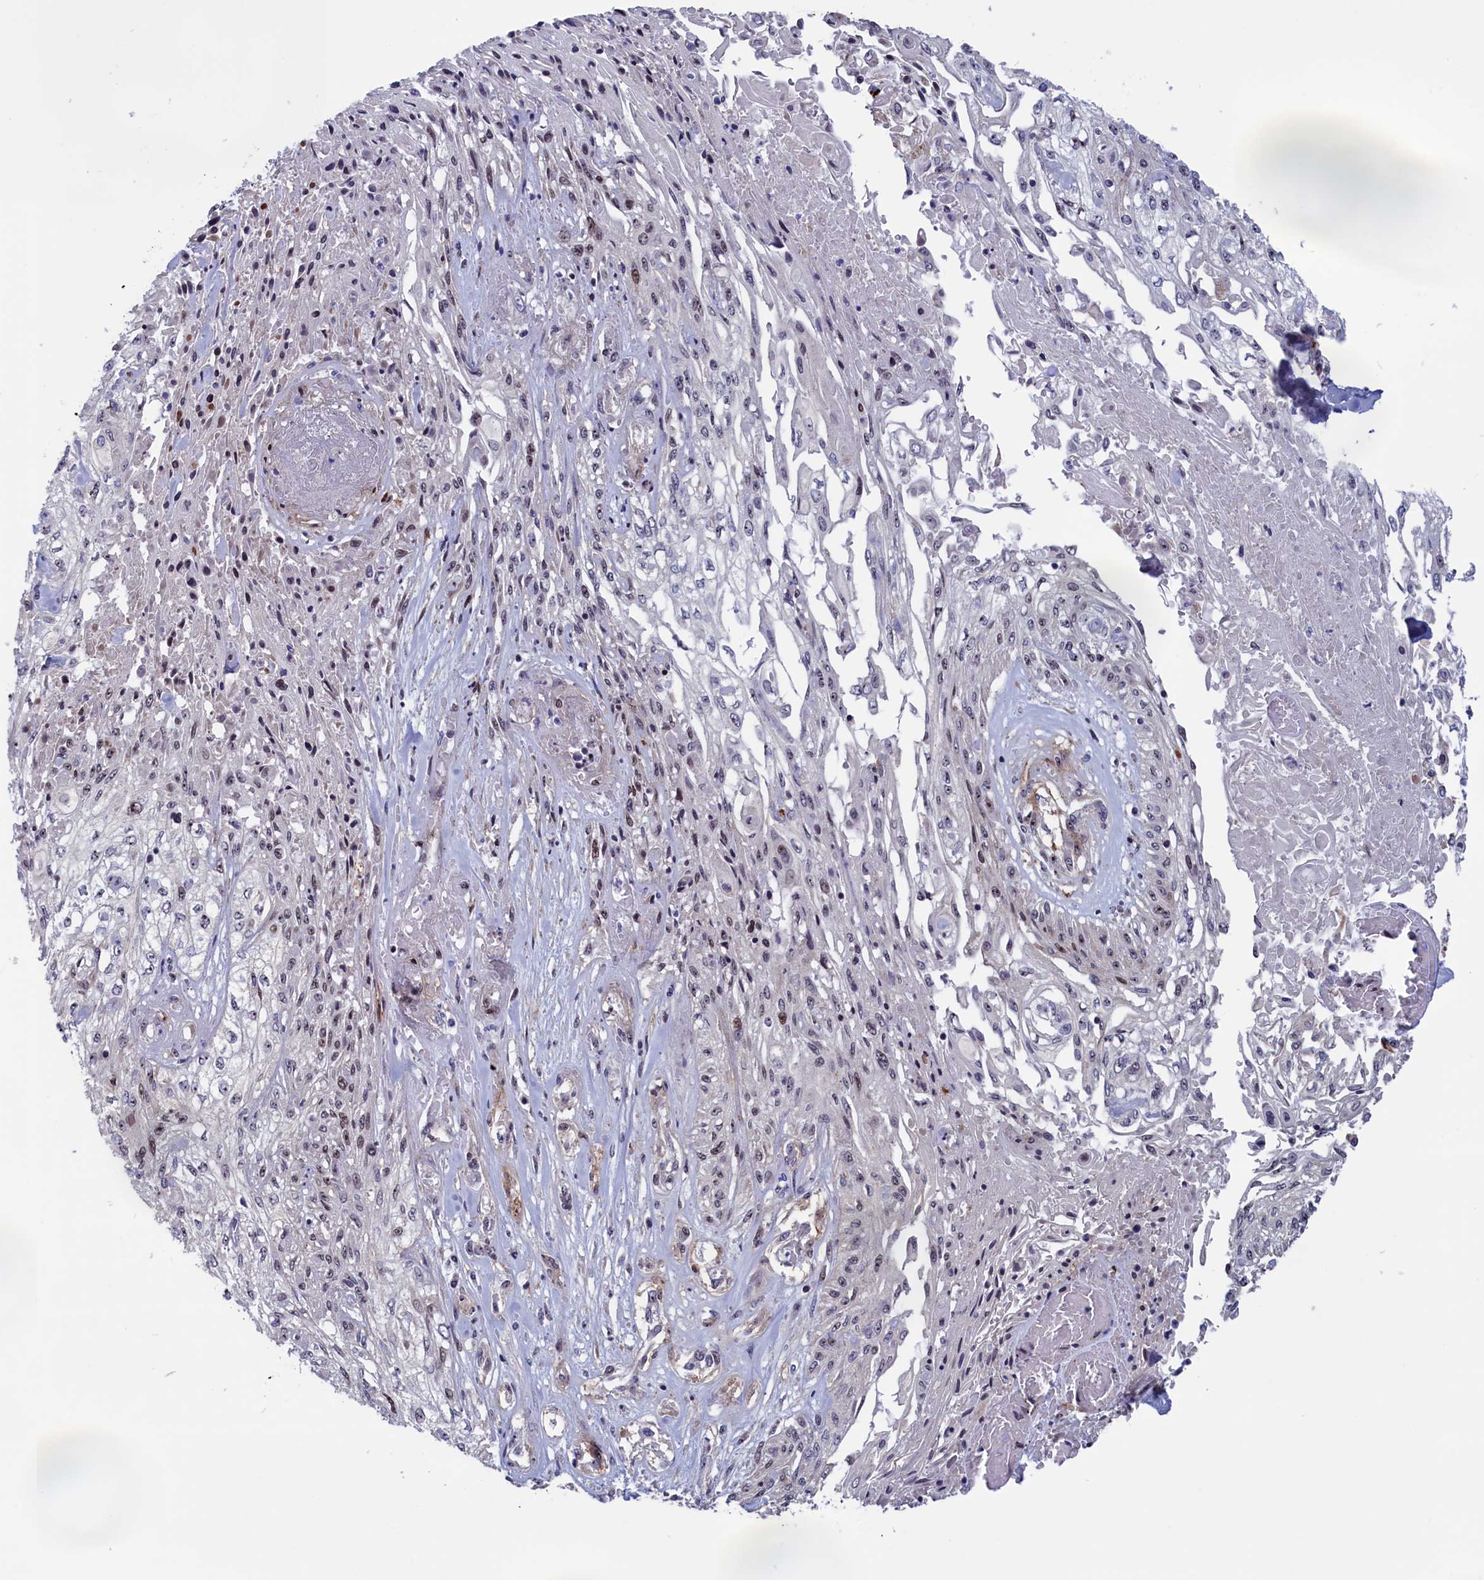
{"staining": {"intensity": "moderate", "quantity": "<25%", "location": "nuclear"}, "tissue": "skin cancer", "cell_type": "Tumor cells", "image_type": "cancer", "snomed": [{"axis": "morphology", "description": "Squamous cell carcinoma, NOS"}, {"axis": "morphology", "description": "Squamous cell carcinoma, metastatic, NOS"}, {"axis": "topography", "description": "Skin"}, {"axis": "topography", "description": "Lymph node"}], "caption": "The photomicrograph shows immunohistochemical staining of skin cancer. There is moderate nuclear positivity is present in approximately <25% of tumor cells. (DAB (3,3'-diaminobenzidine) IHC, brown staining for protein, blue staining for nuclei).", "gene": "PPAN", "patient": {"sex": "male", "age": 75}}